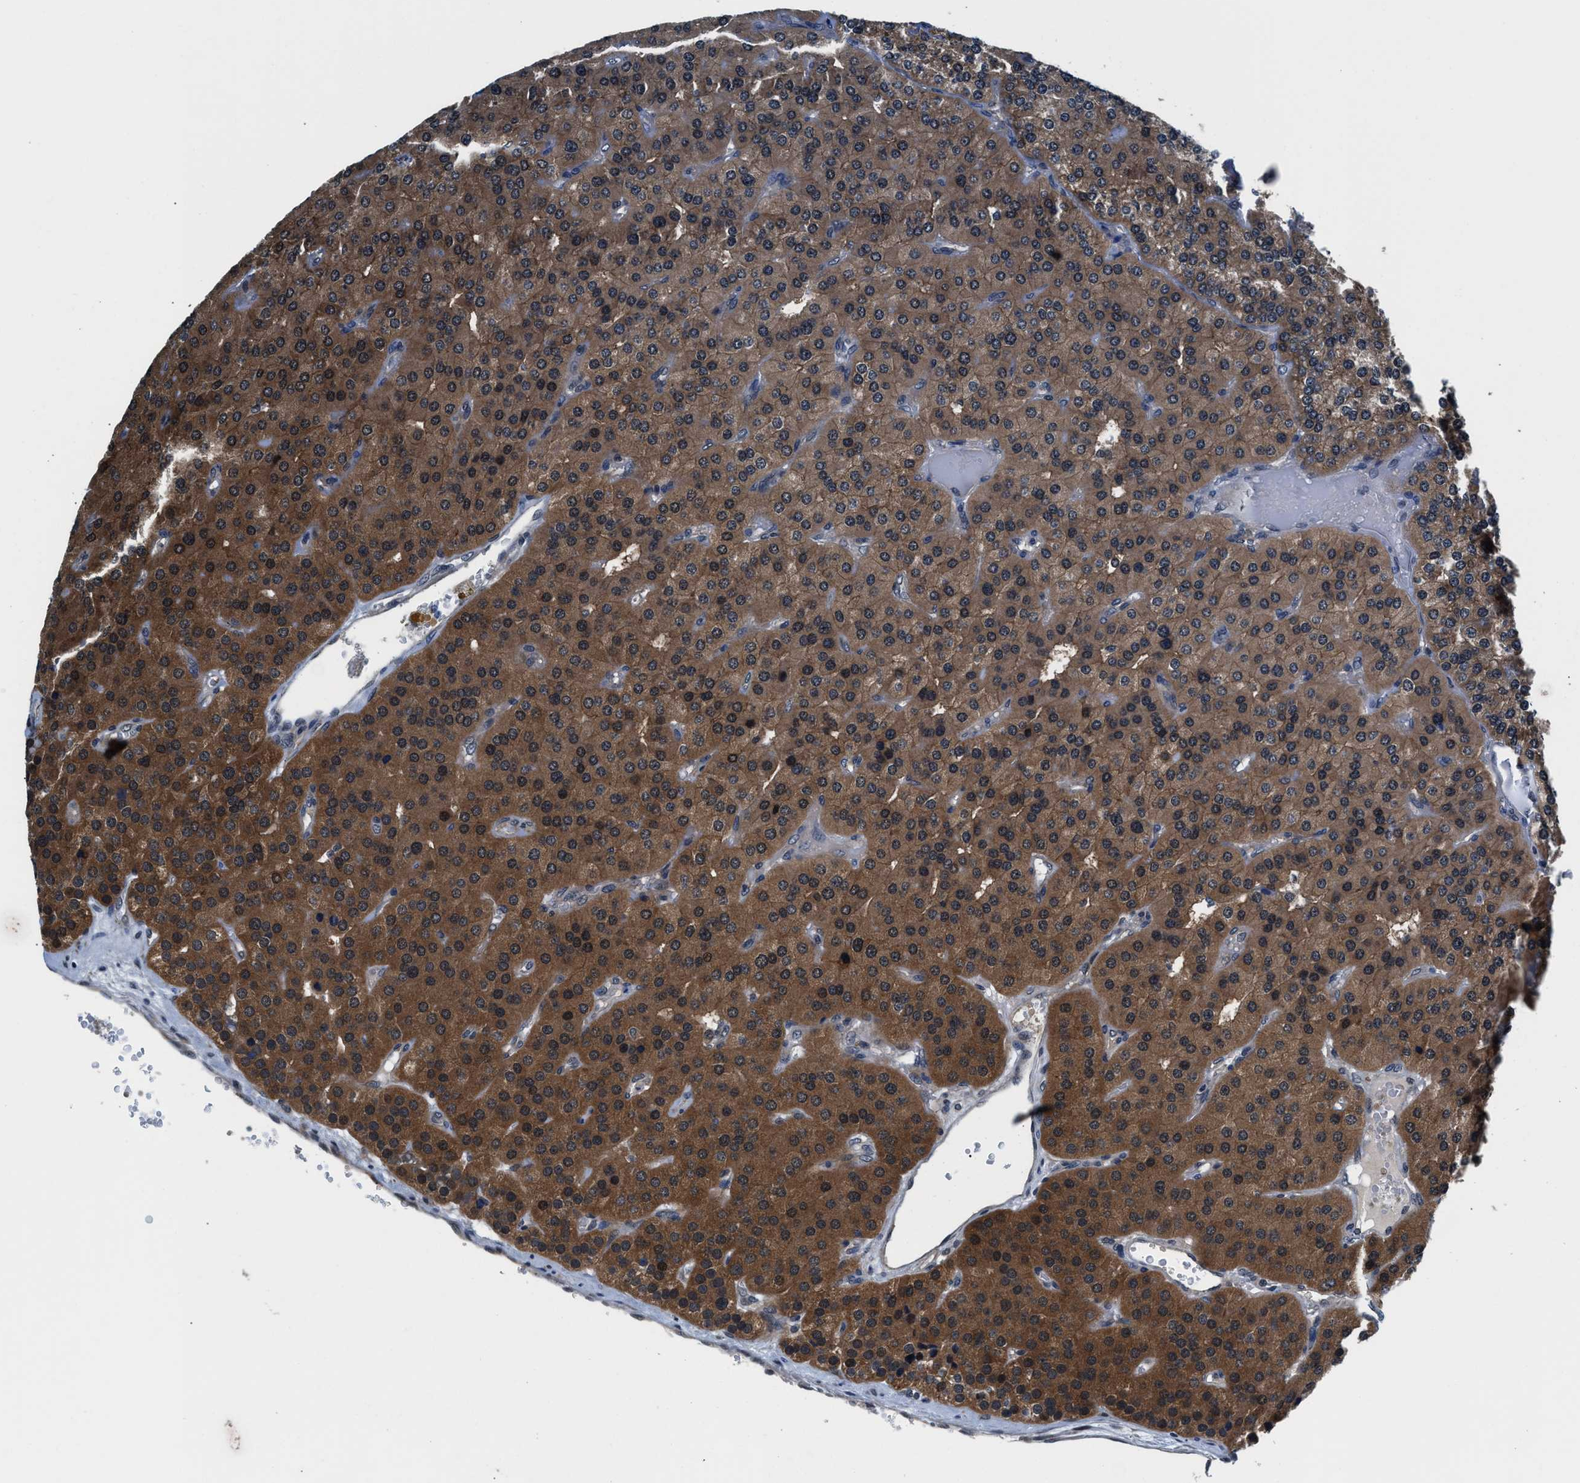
{"staining": {"intensity": "moderate", "quantity": ">75%", "location": "cytoplasmic/membranous"}, "tissue": "parathyroid gland", "cell_type": "Glandular cells", "image_type": "normal", "snomed": [{"axis": "morphology", "description": "Normal tissue, NOS"}, {"axis": "morphology", "description": "Adenoma, NOS"}, {"axis": "topography", "description": "Parathyroid gland"}], "caption": "Immunohistochemical staining of benign parathyroid gland reveals moderate cytoplasmic/membranous protein staining in approximately >75% of glandular cells. The staining is performed using DAB (3,3'-diaminobenzidine) brown chromogen to label protein expression. The nuclei are counter-stained blue using hematoxylin.", "gene": "PRPSAP2", "patient": {"sex": "female", "age": 86}}